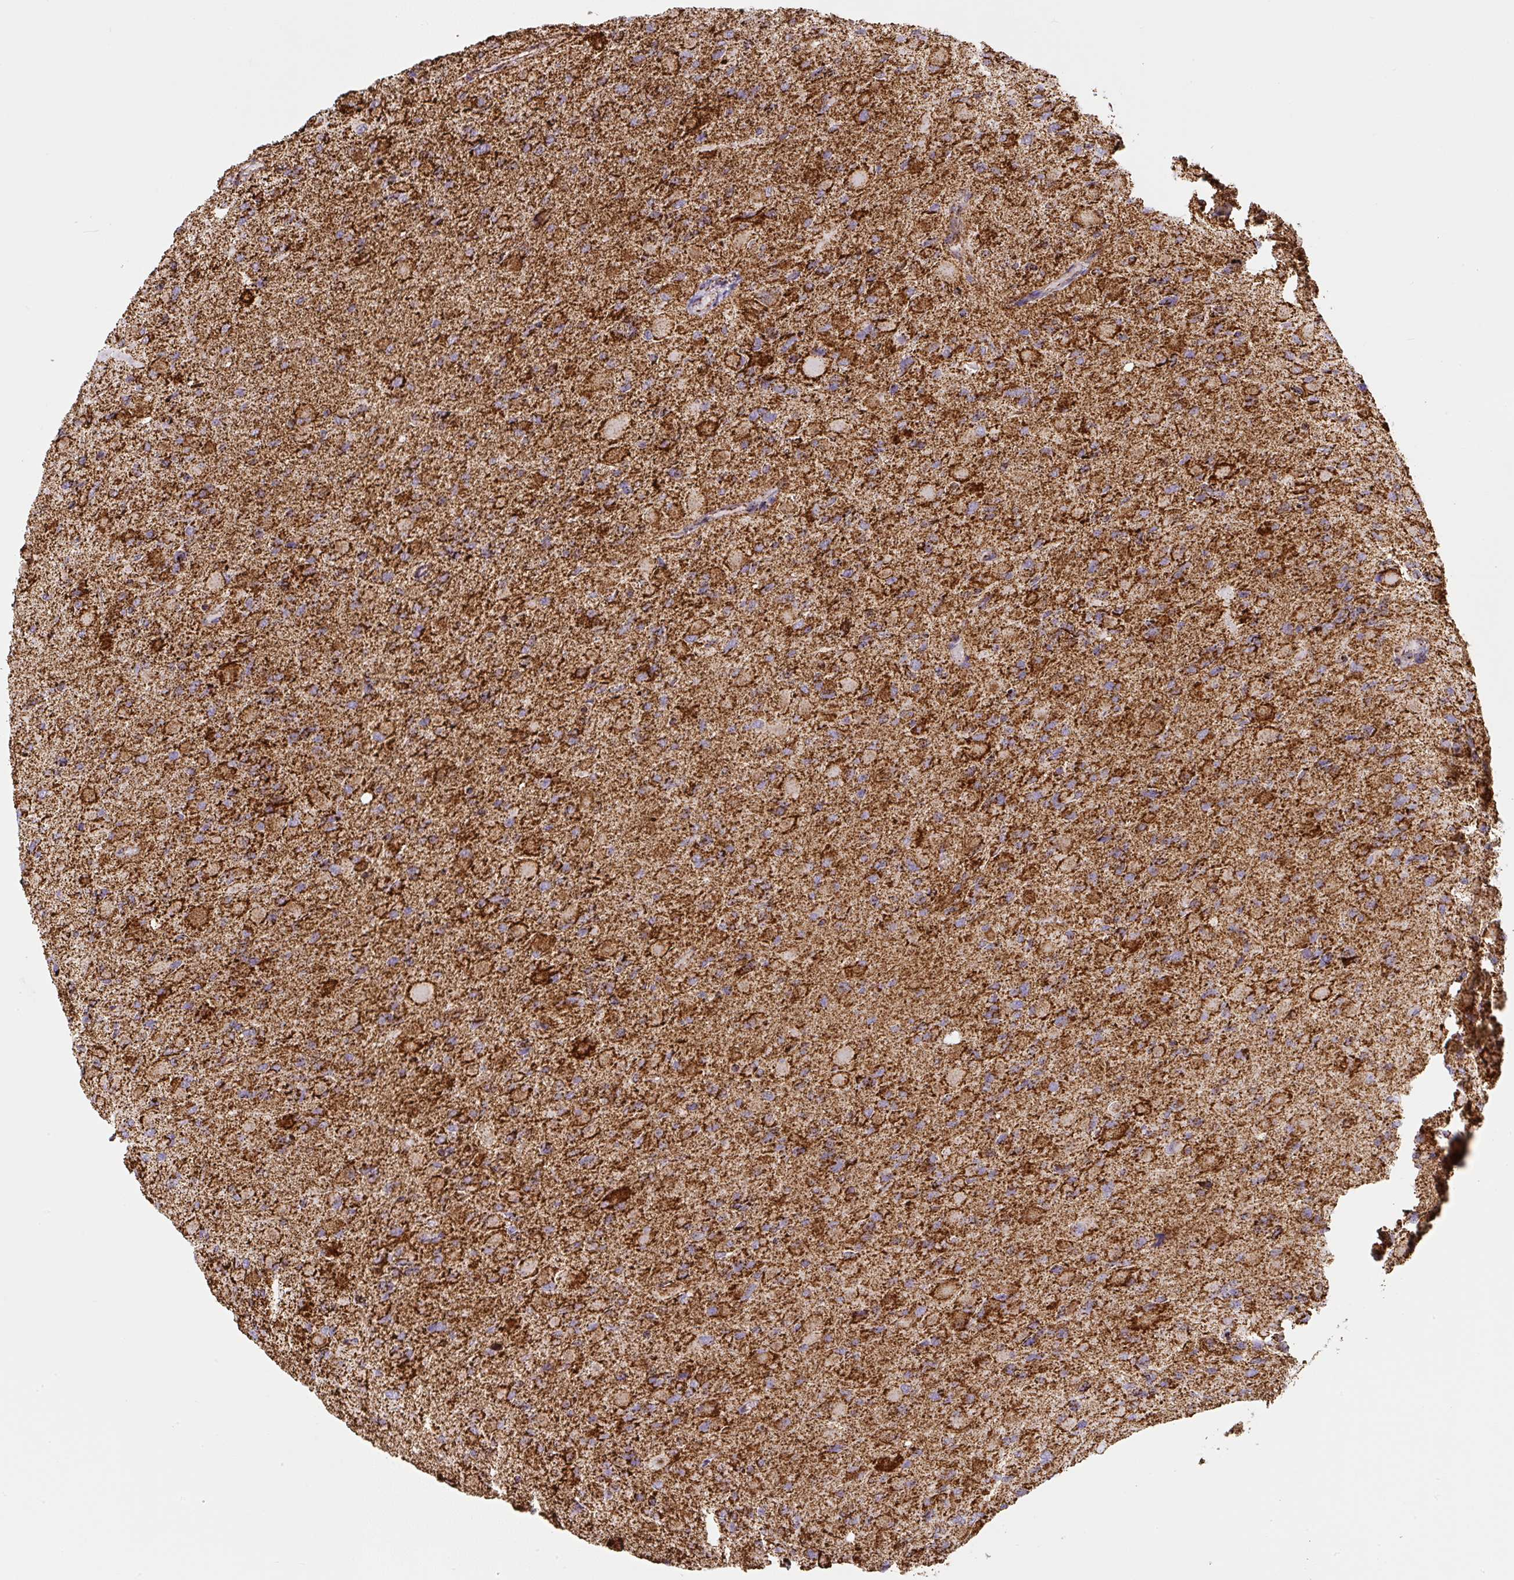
{"staining": {"intensity": "strong", "quantity": ">75%", "location": "cytoplasmic/membranous"}, "tissue": "glioma", "cell_type": "Tumor cells", "image_type": "cancer", "snomed": [{"axis": "morphology", "description": "Glioma, malignant, High grade"}, {"axis": "topography", "description": "Cerebral cortex"}], "caption": "Malignant glioma (high-grade) stained with a brown dye shows strong cytoplasmic/membranous positive staining in approximately >75% of tumor cells.", "gene": "ATP5F1A", "patient": {"sex": "female", "age": 36}}